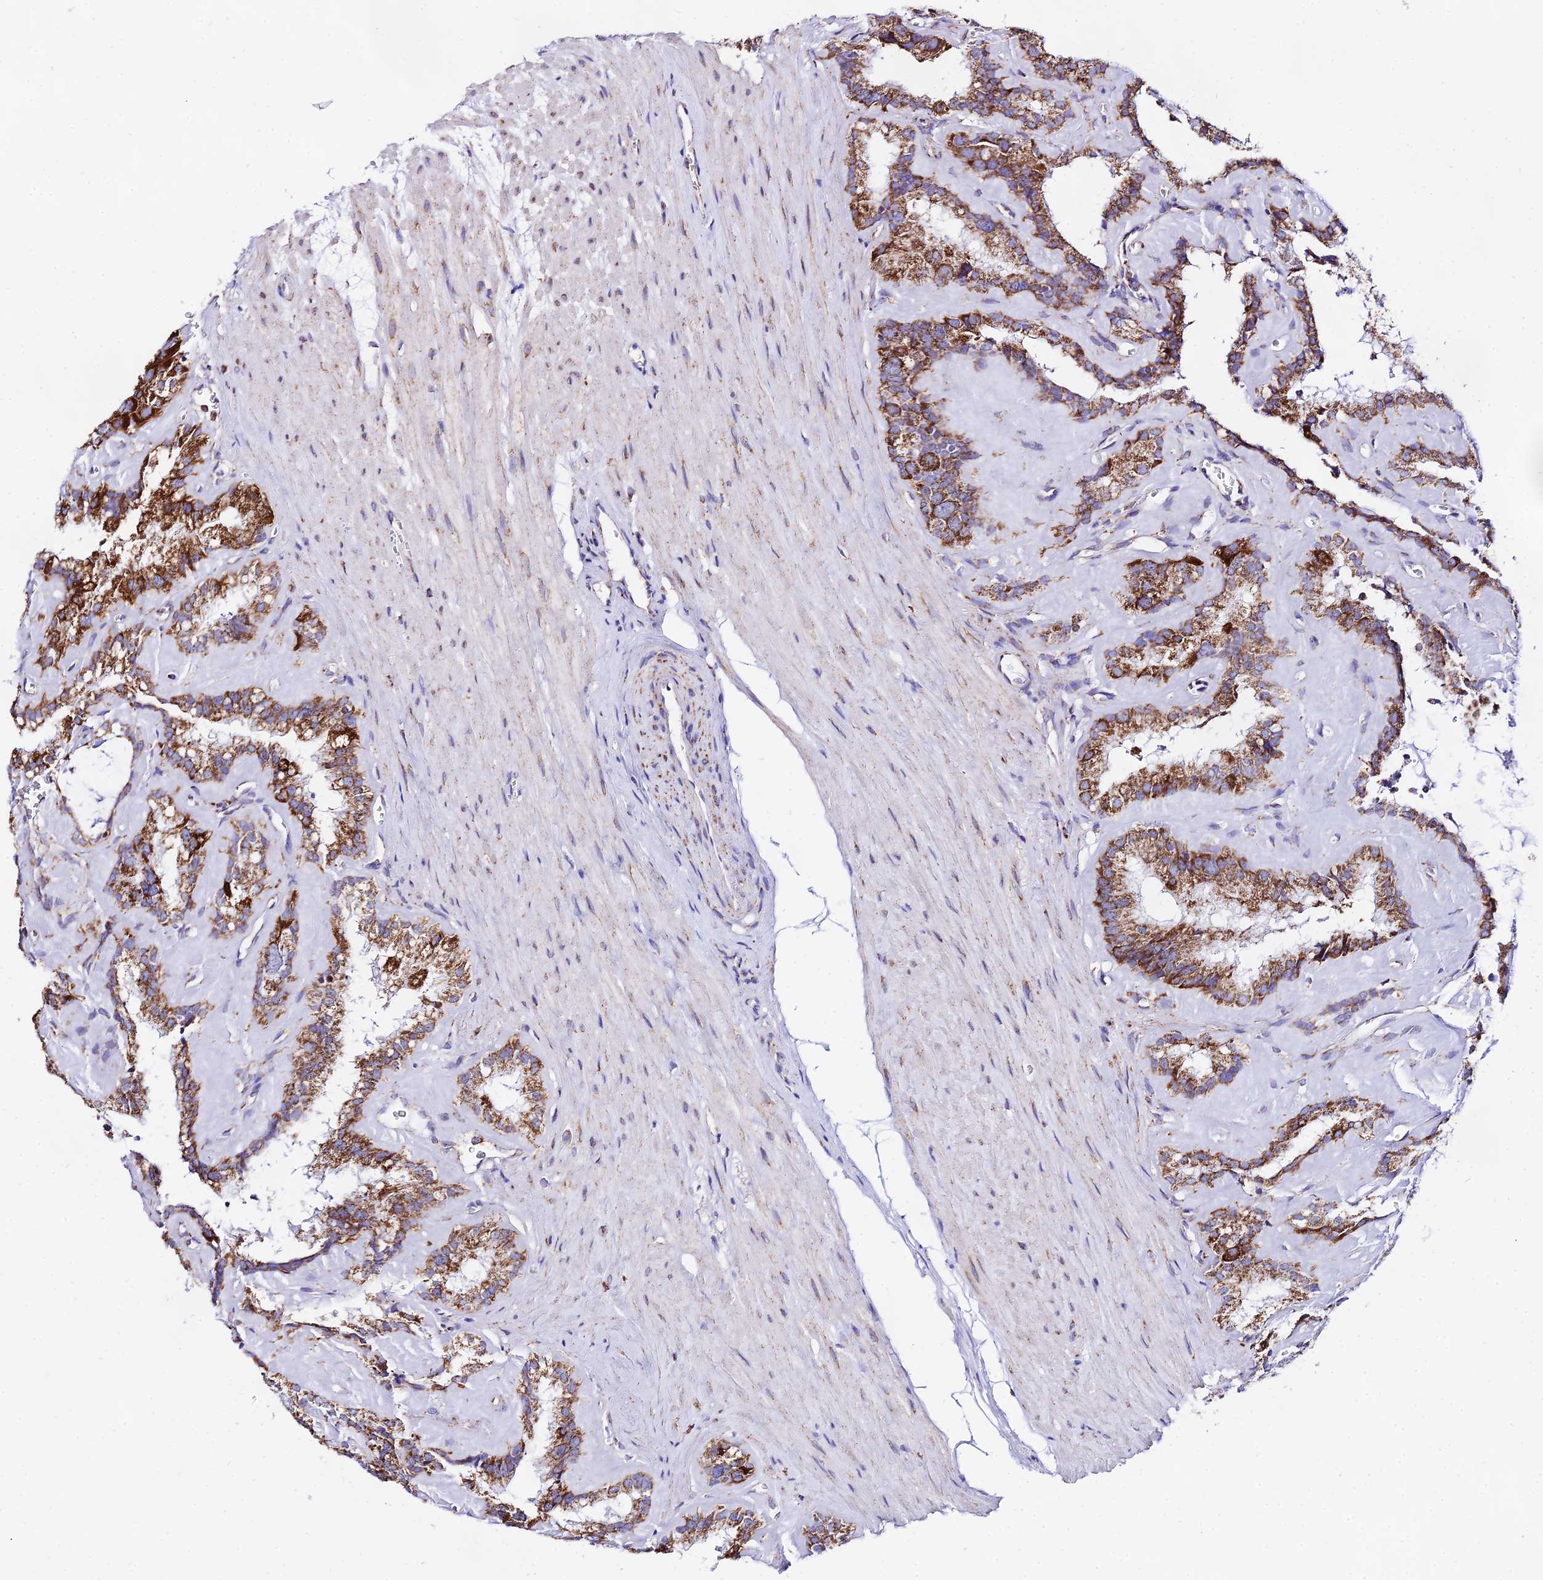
{"staining": {"intensity": "strong", "quantity": ">75%", "location": "cytoplasmic/membranous"}, "tissue": "seminal vesicle", "cell_type": "Glandular cells", "image_type": "normal", "snomed": [{"axis": "morphology", "description": "Normal tissue, NOS"}, {"axis": "topography", "description": "Prostate"}, {"axis": "topography", "description": "Seminal veicle"}], "caption": "The photomicrograph displays a brown stain indicating the presence of a protein in the cytoplasmic/membranous of glandular cells in seminal vesicle.", "gene": "ATP5PD", "patient": {"sex": "male", "age": 59}}